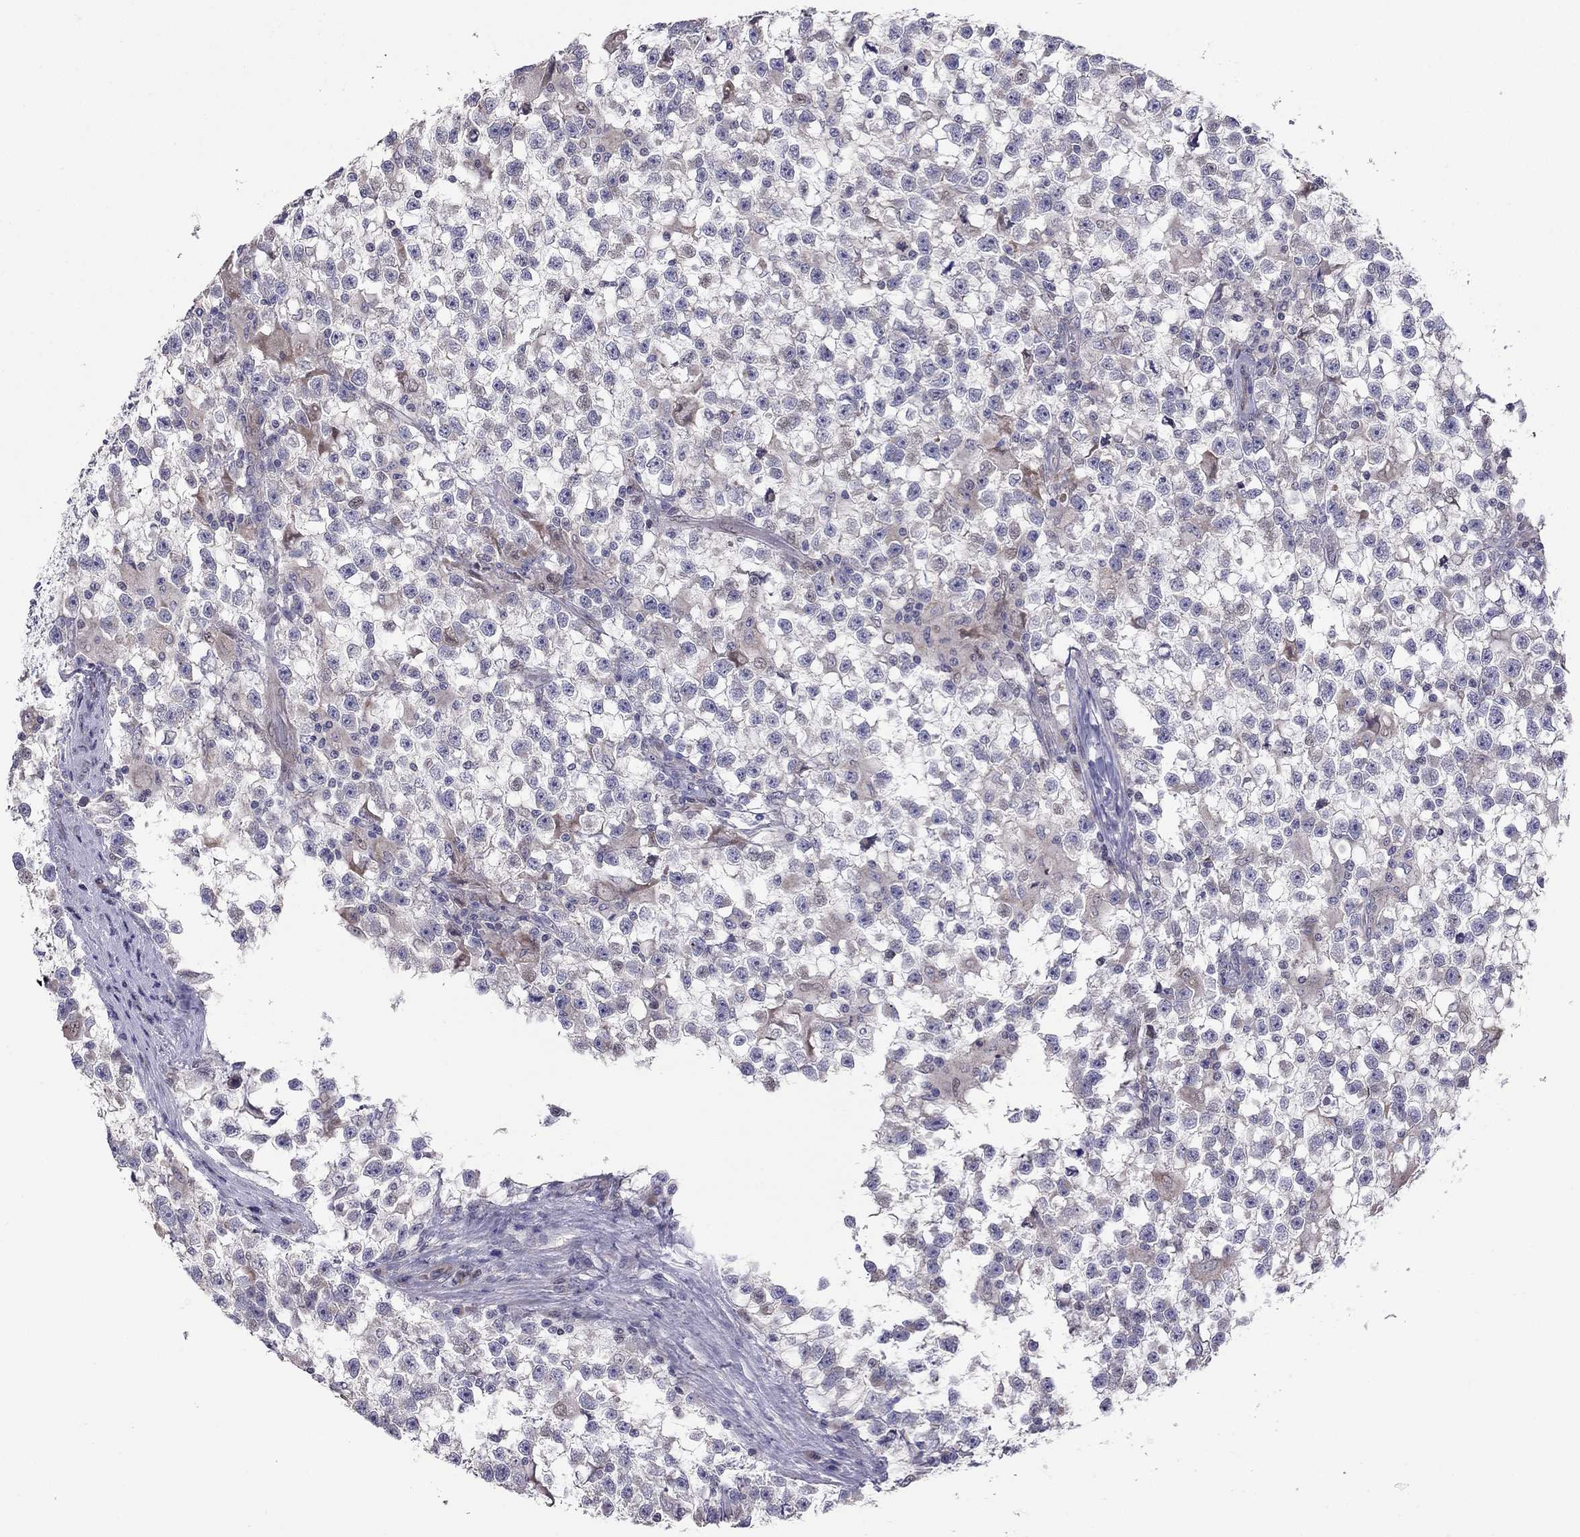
{"staining": {"intensity": "negative", "quantity": "none", "location": "none"}, "tissue": "testis cancer", "cell_type": "Tumor cells", "image_type": "cancer", "snomed": [{"axis": "morphology", "description": "Seminoma, NOS"}, {"axis": "topography", "description": "Testis"}], "caption": "A histopathology image of testis cancer (seminoma) stained for a protein reveals no brown staining in tumor cells. Brightfield microscopy of IHC stained with DAB (3,3'-diaminobenzidine) (brown) and hematoxylin (blue), captured at high magnification.", "gene": "SYTL2", "patient": {"sex": "male", "age": 31}}